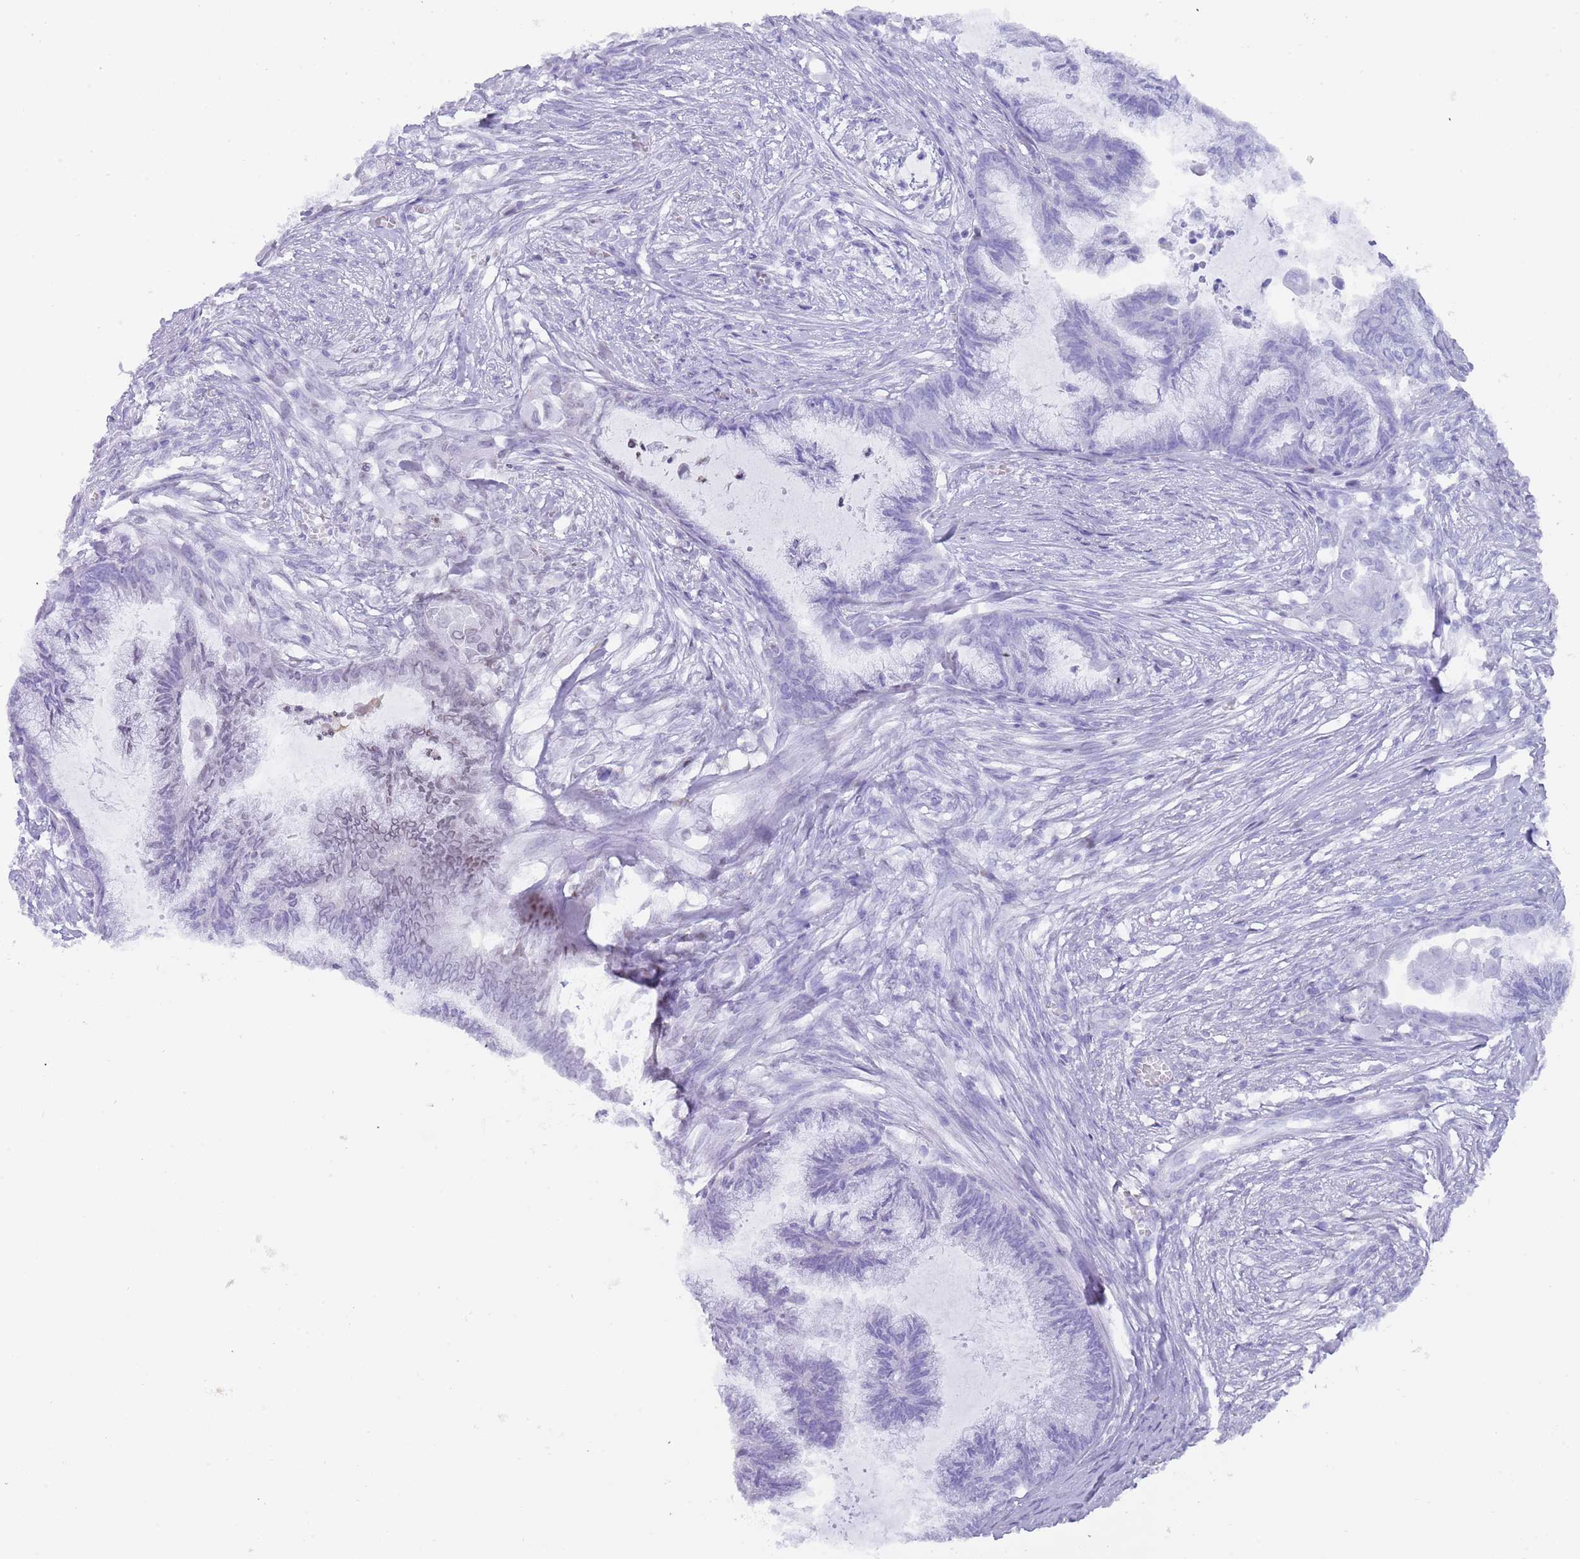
{"staining": {"intensity": "moderate", "quantity": "<25%", "location": "nuclear"}, "tissue": "endometrial cancer", "cell_type": "Tumor cells", "image_type": "cancer", "snomed": [{"axis": "morphology", "description": "Adenocarcinoma, NOS"}, {"axis": "topography", "description": "Endometrium"}], "caption": "A low amount of moderate nuclear positivity is appreciated in about <25% of tumor cells in endometrial cancer (adenocarcinoma) tissue.", "gene": "HDAC8", "patient": {"sex": "female", "age": 86}}